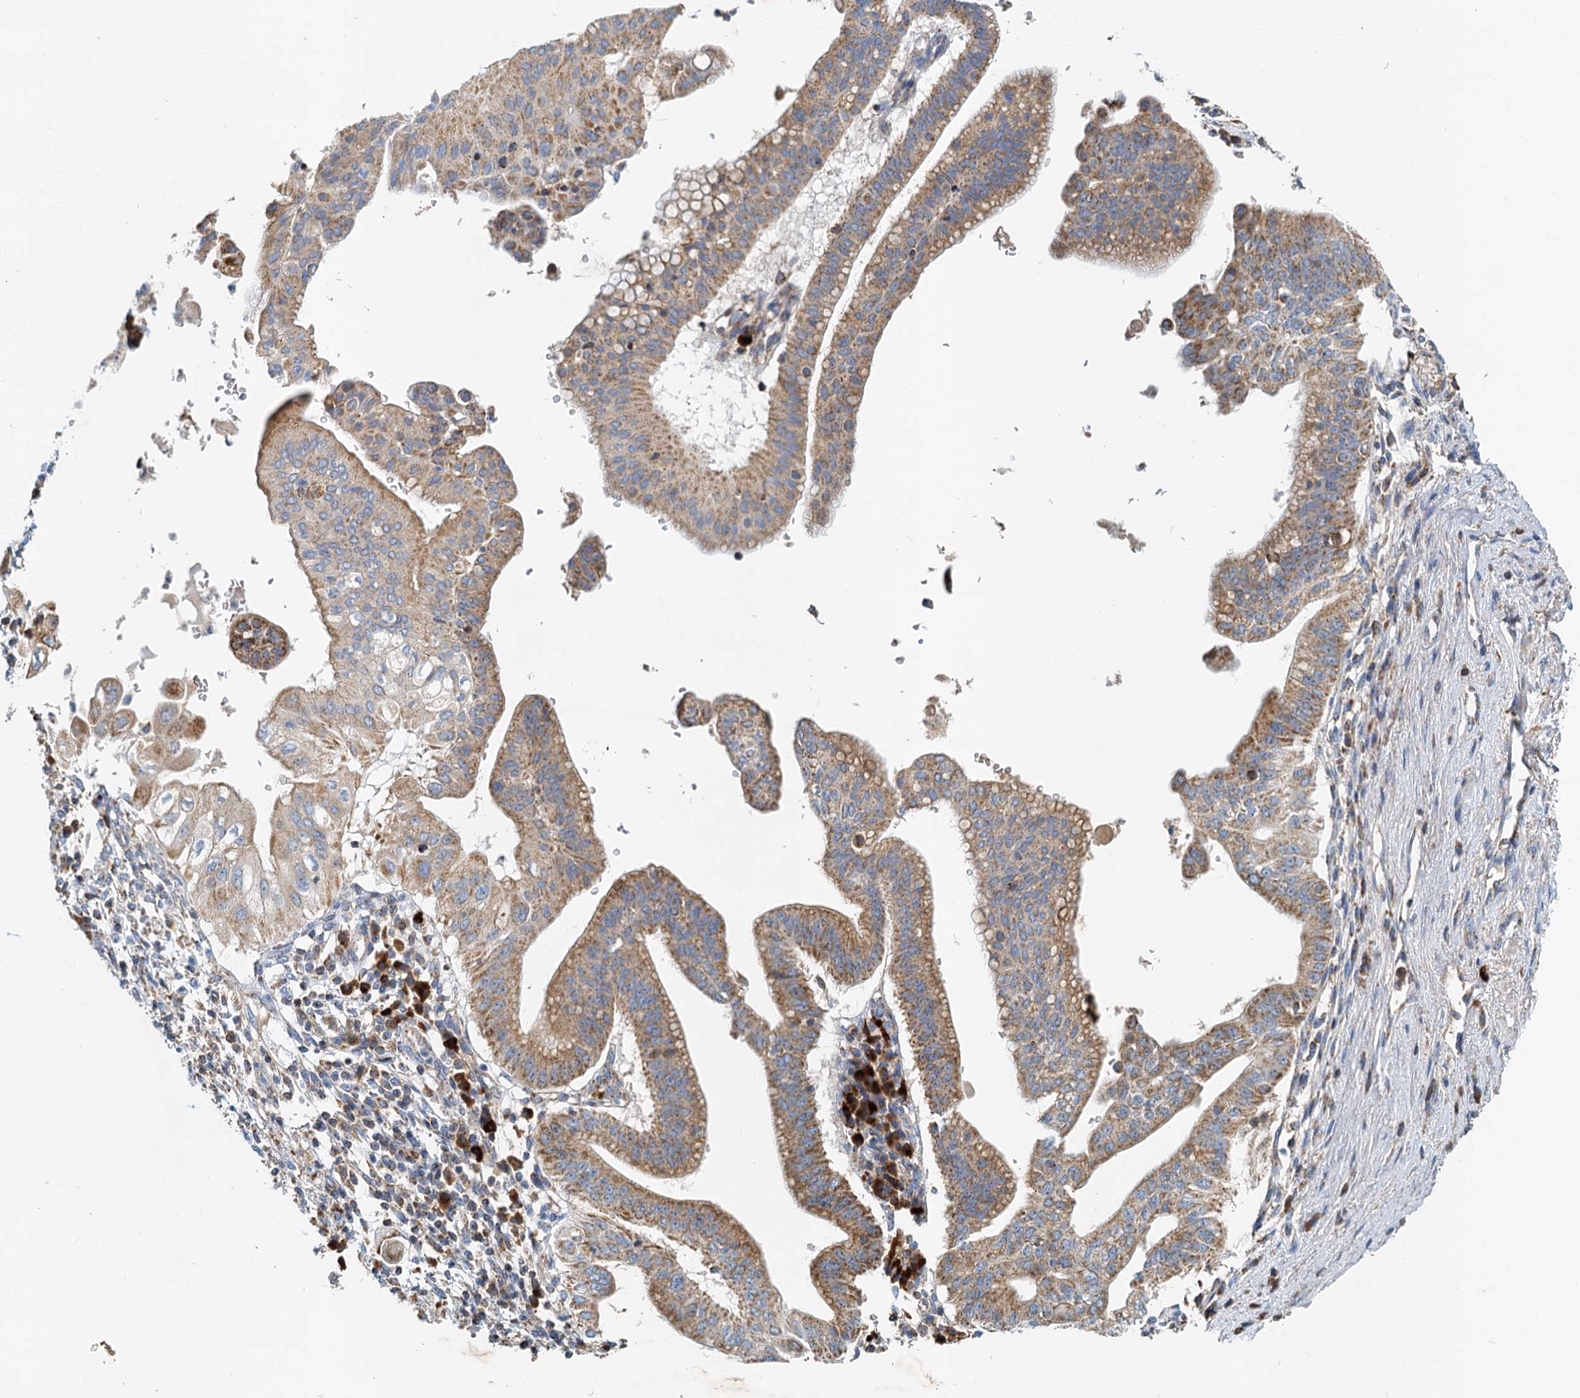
{"staining": {"intensity": "moderate", "quantity": ">75%", "location": "cytoplasmic/membranous"}, "tissue": "pancreatic cancer", "cell_type": "Tumor cells", "image_type": "cancer", "snomed": [{"axis": "morphology", "description": "Adenocarcinoma, NOS"}, {"axis": "topography", "description": "Pancreas"}], "caption": "DAB immunohistochemical staining of pancreatic cancer shows moderate cytoplasmic/membranous protein positivity in about >75% of tumor cells.", "gene": "POC1A", "patient": {"sex": "male", "age": 68}}